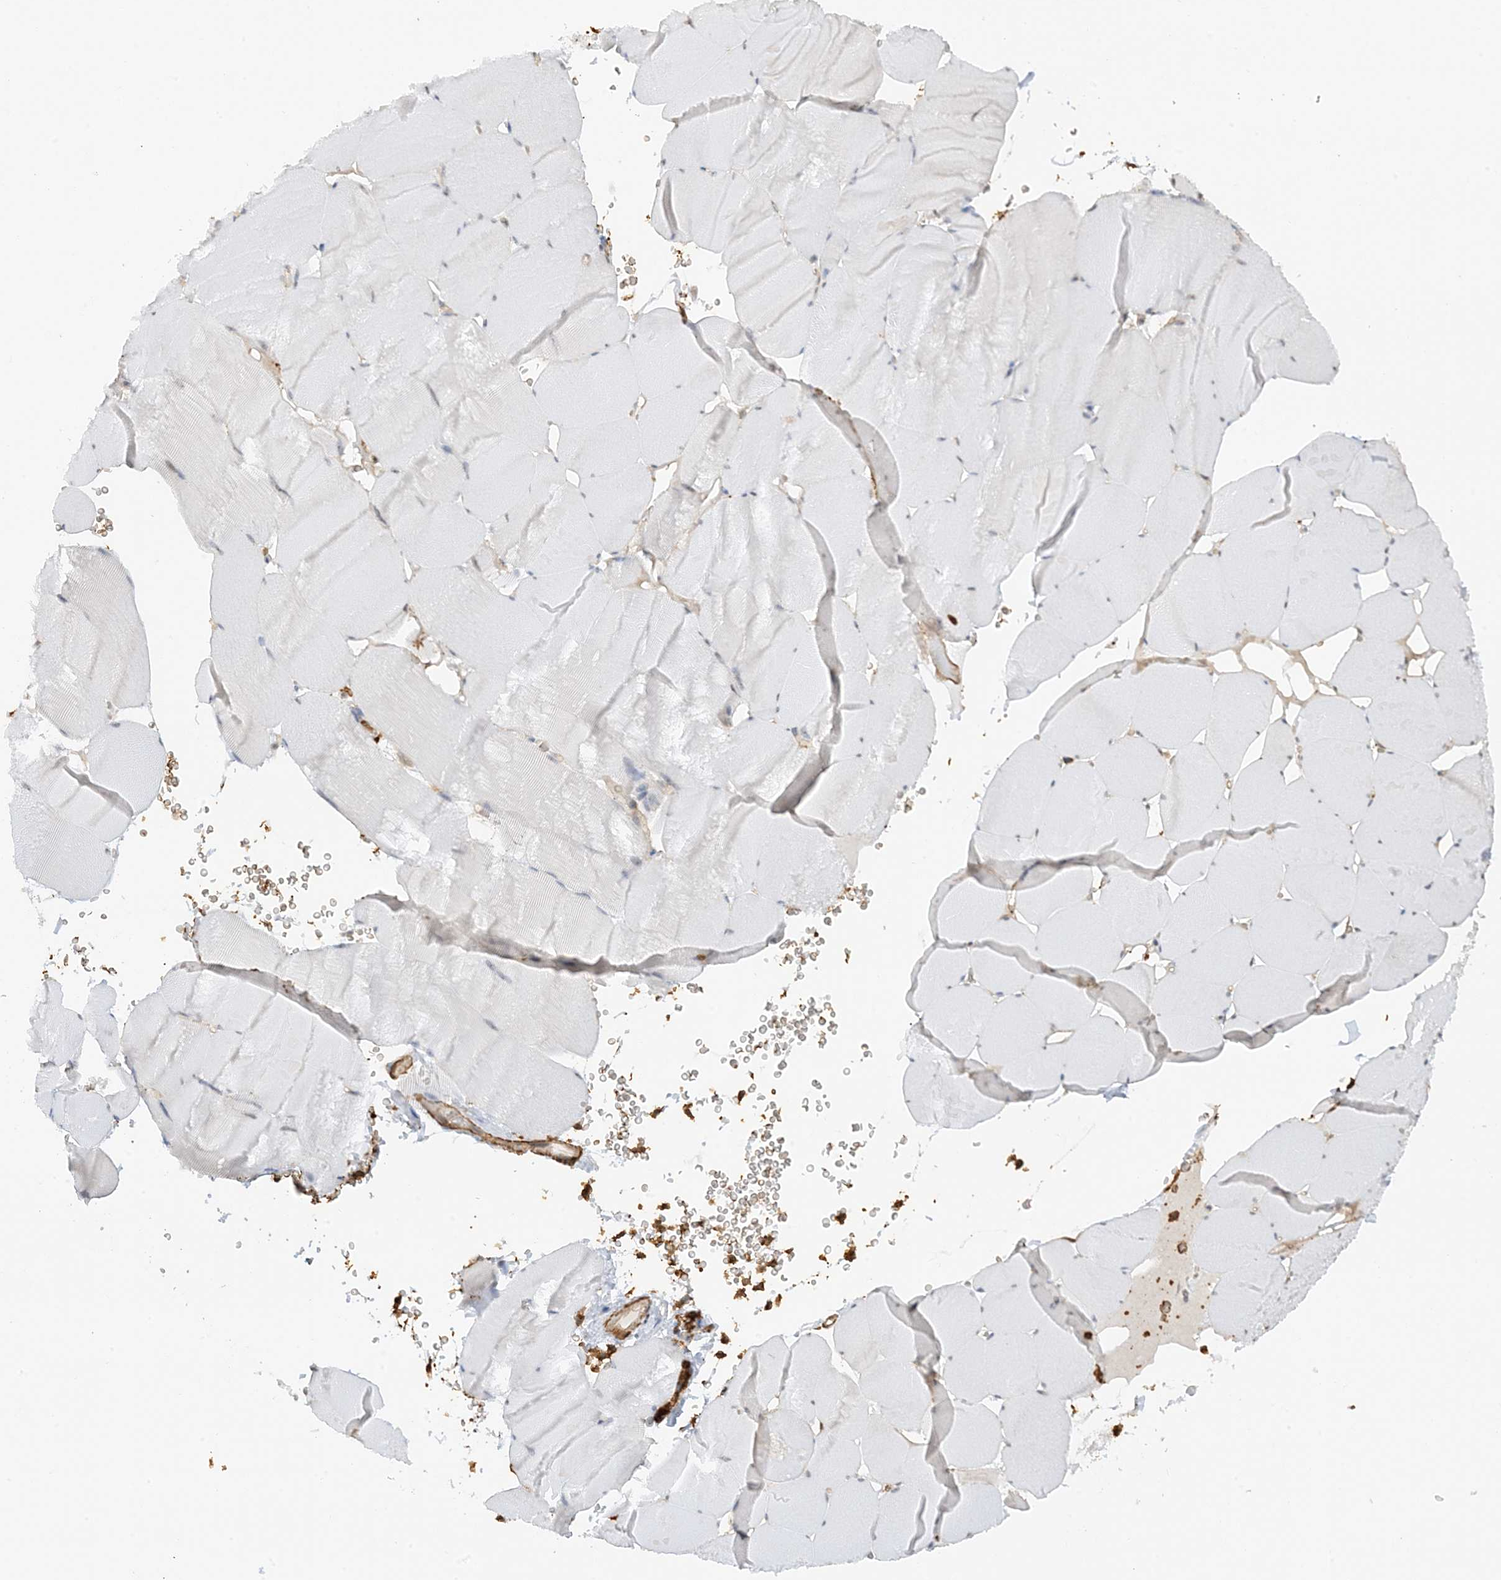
{"staining": {"intensity": "negative", "quantity": "none", "location": "none"}, "tissue": "skeletal muscle", "cell_type": "Myocytes", "image_type": "normal", "snomed": [{"axis": "morphology", "description": "Normal tissue, NOS"}, {"axis": "topography", "description": "Skeletal muscle"}], "caption": "Immunohistochemical staining of benign skeletal muscle exhibits no significant expression in myocytes.", "gene": "PHACTR2", "patient": {"sex": "male", "age": 62}}